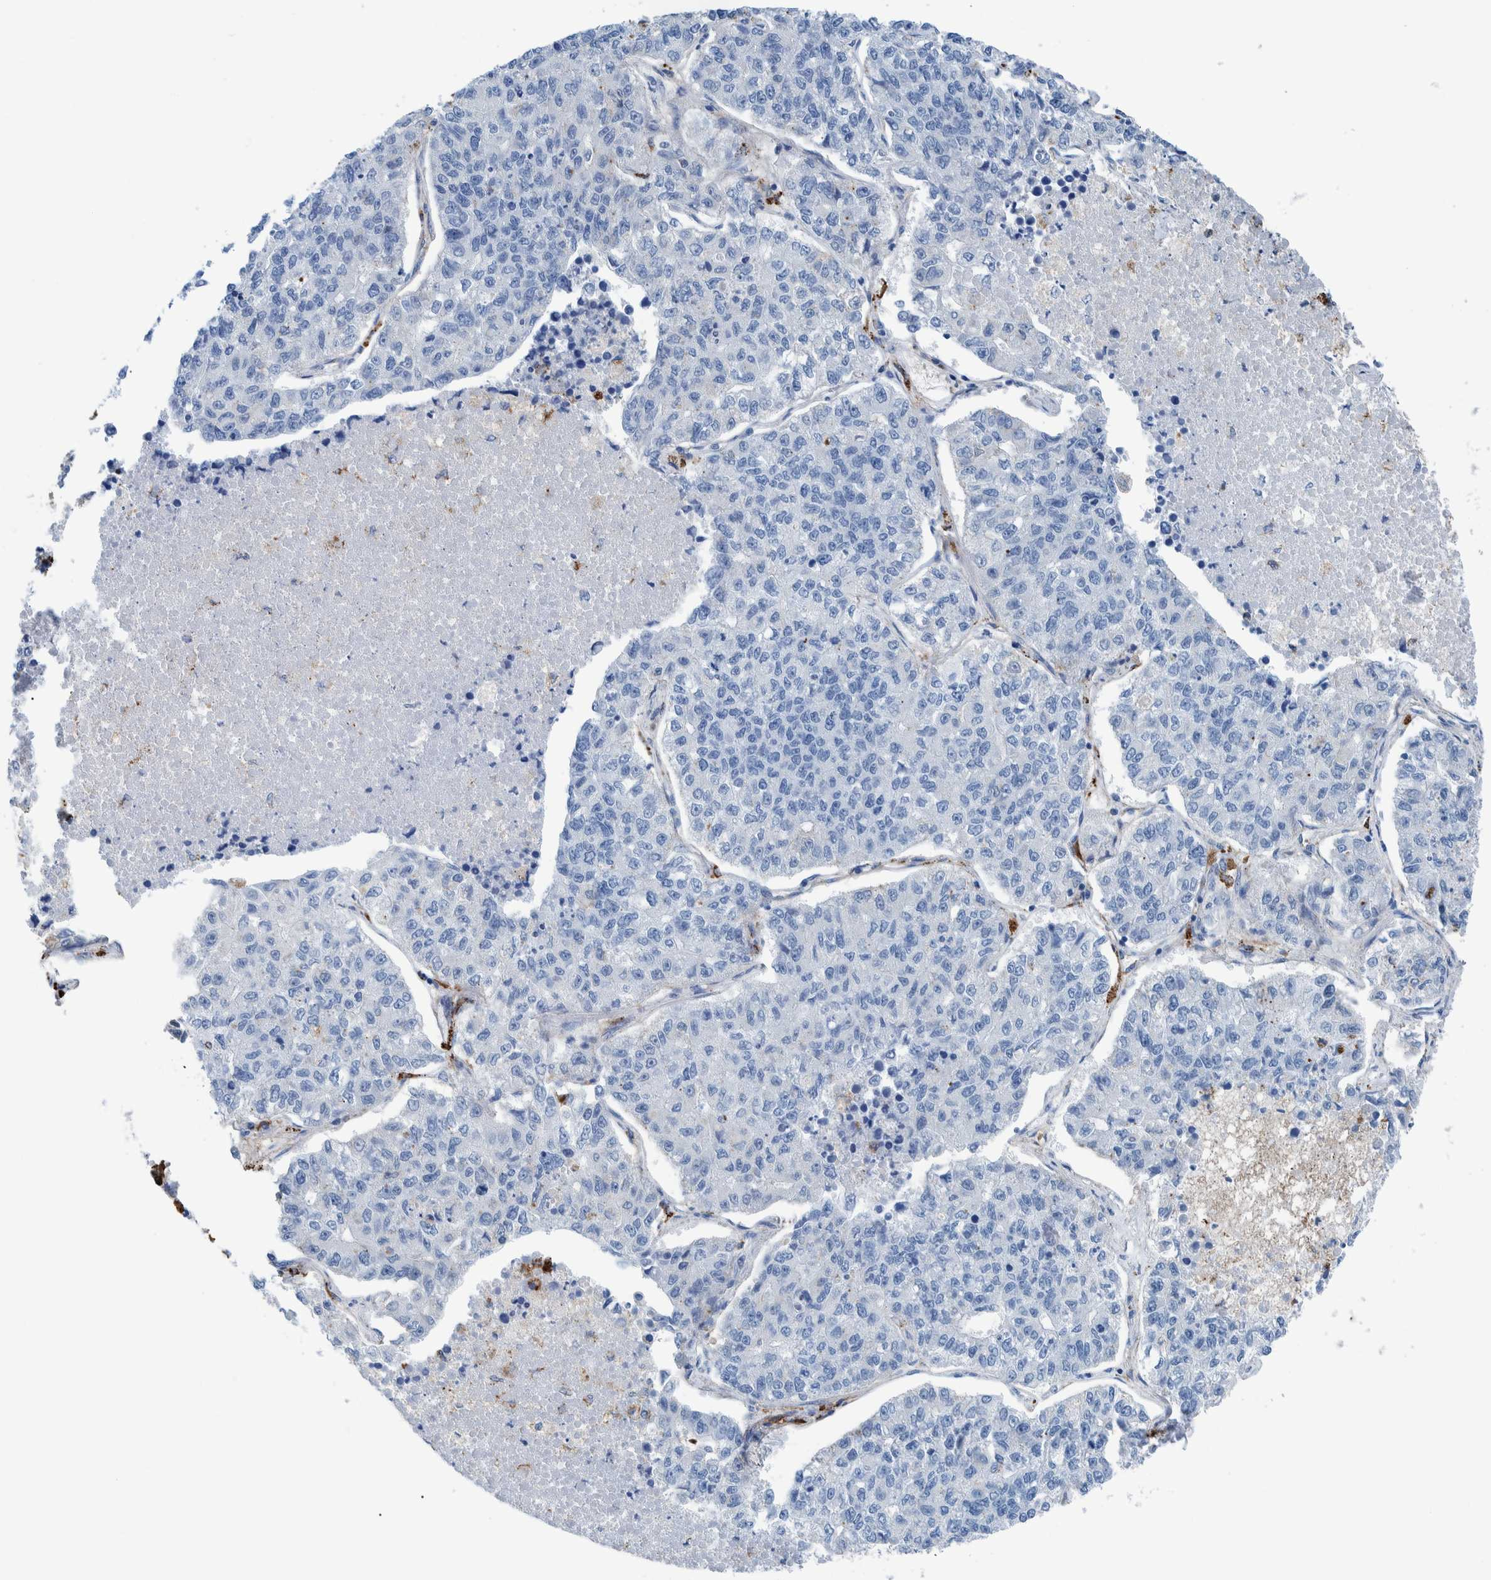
{"staining": {"intensity": "negative", "quantity": "none", "location": "none"}, "tissue": "lung cancer", "cell_type": "Tumor cells", "image_type": "cancer", "snomed": [{"axis": "morphology", "description": "Adenocarcinoma, NOS"}, {"axis": "topography", "description": "Lung"}], "caption": "Tumor cells show no significant staining in lung cancer.", "gene": "IDO1", "patient": {"sex": "male", "age": 49}}